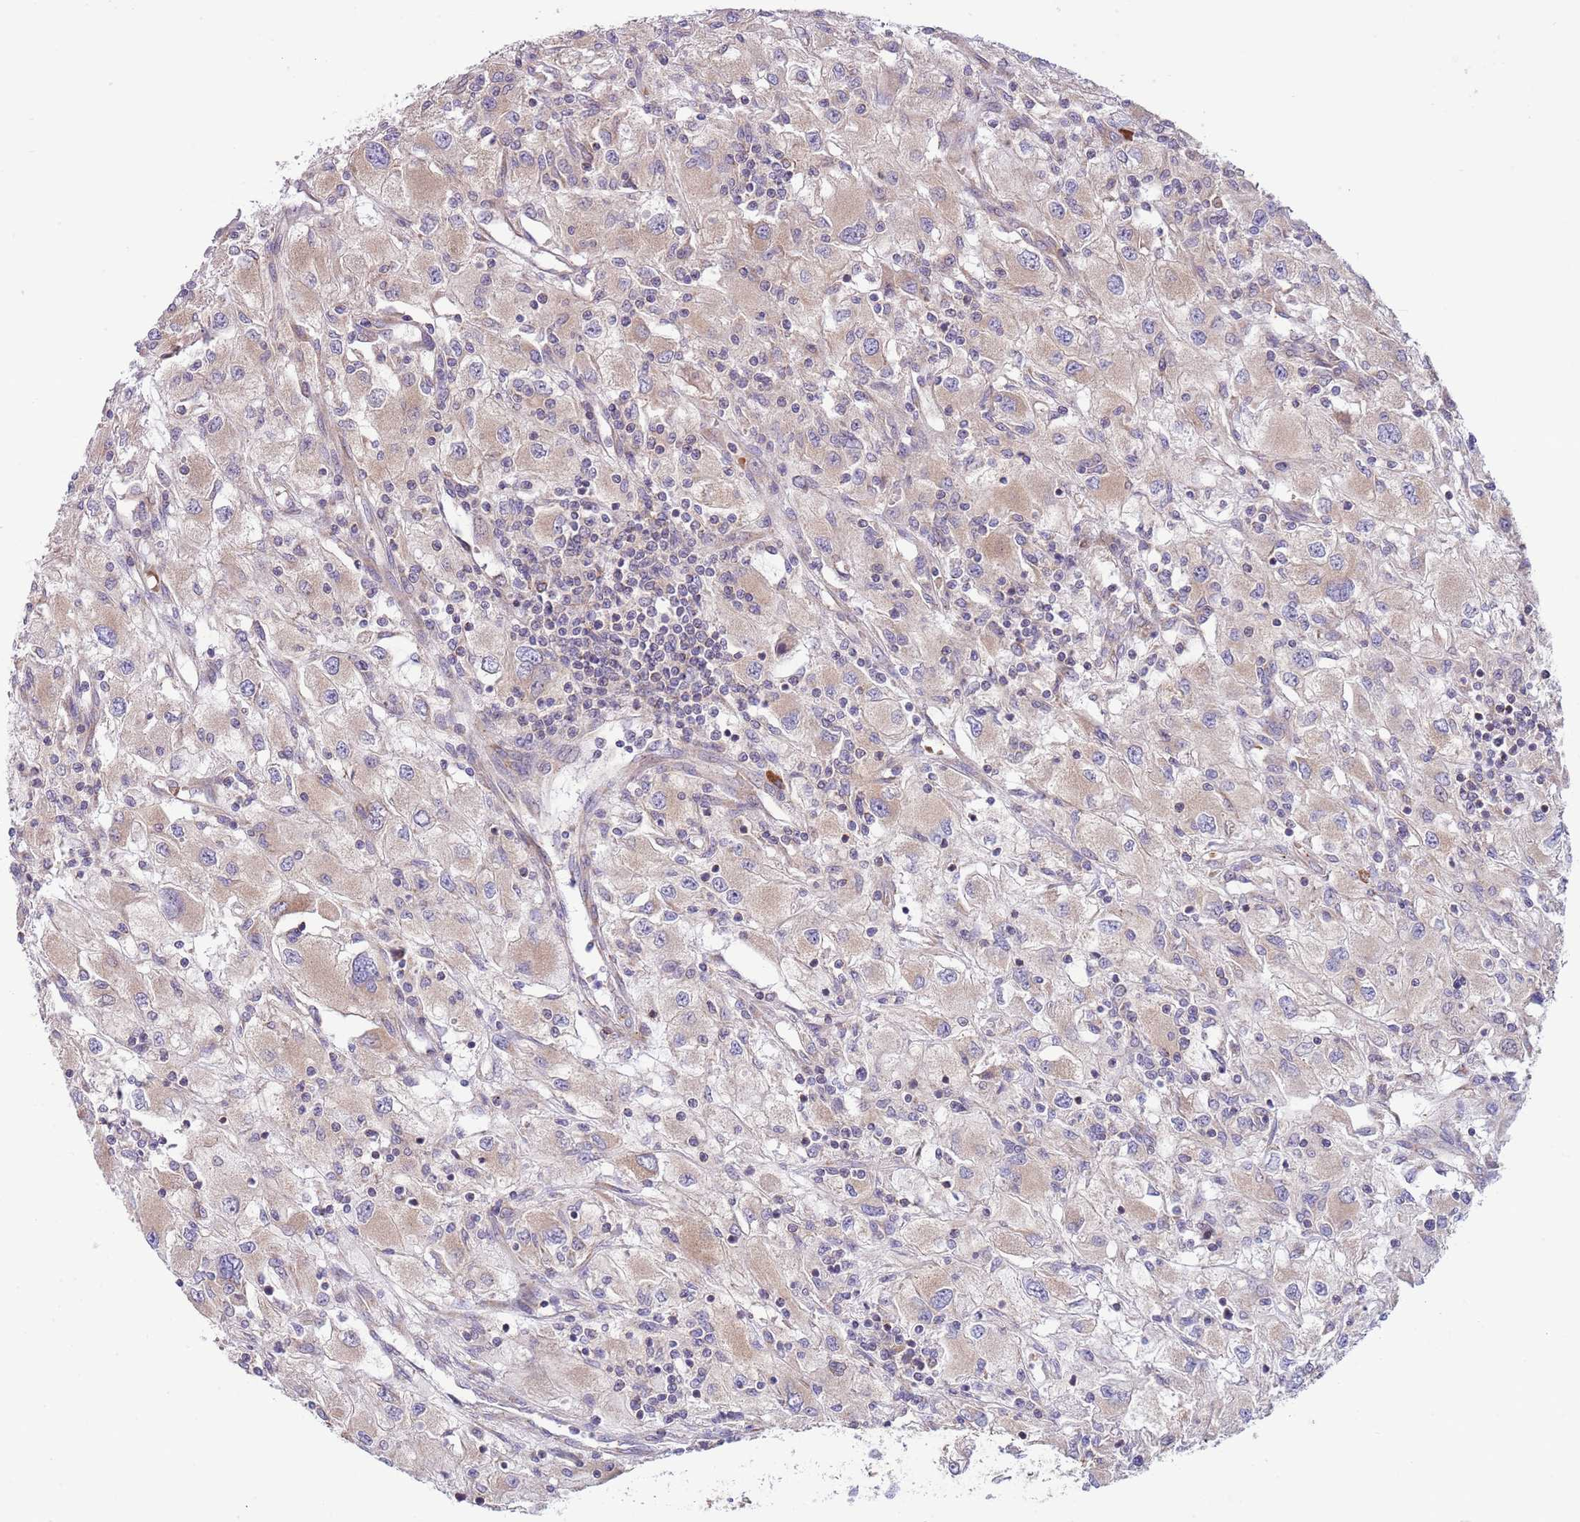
{"staining": {"intensity": "moderate", "quantity": "25%-75%", "location": "cytoplasmic/membranous"}, "tissue": "renal cancer", "cell_type": "Tumor cells", "image_type": "cancer", "snomed": [{"axis": "morphology", "description": "Adenocarcinoma, NOS"}, {"axis": "topography", "description": "Kidney"}], "caption": "Renal cancer (adenocarcinoma) tissue shows moderate cytoplasmic/membranous positivity in approximately 25%-75% of tumor cells", "gene": "DAND5", "patient": {"sex": "female", "age": 67}}